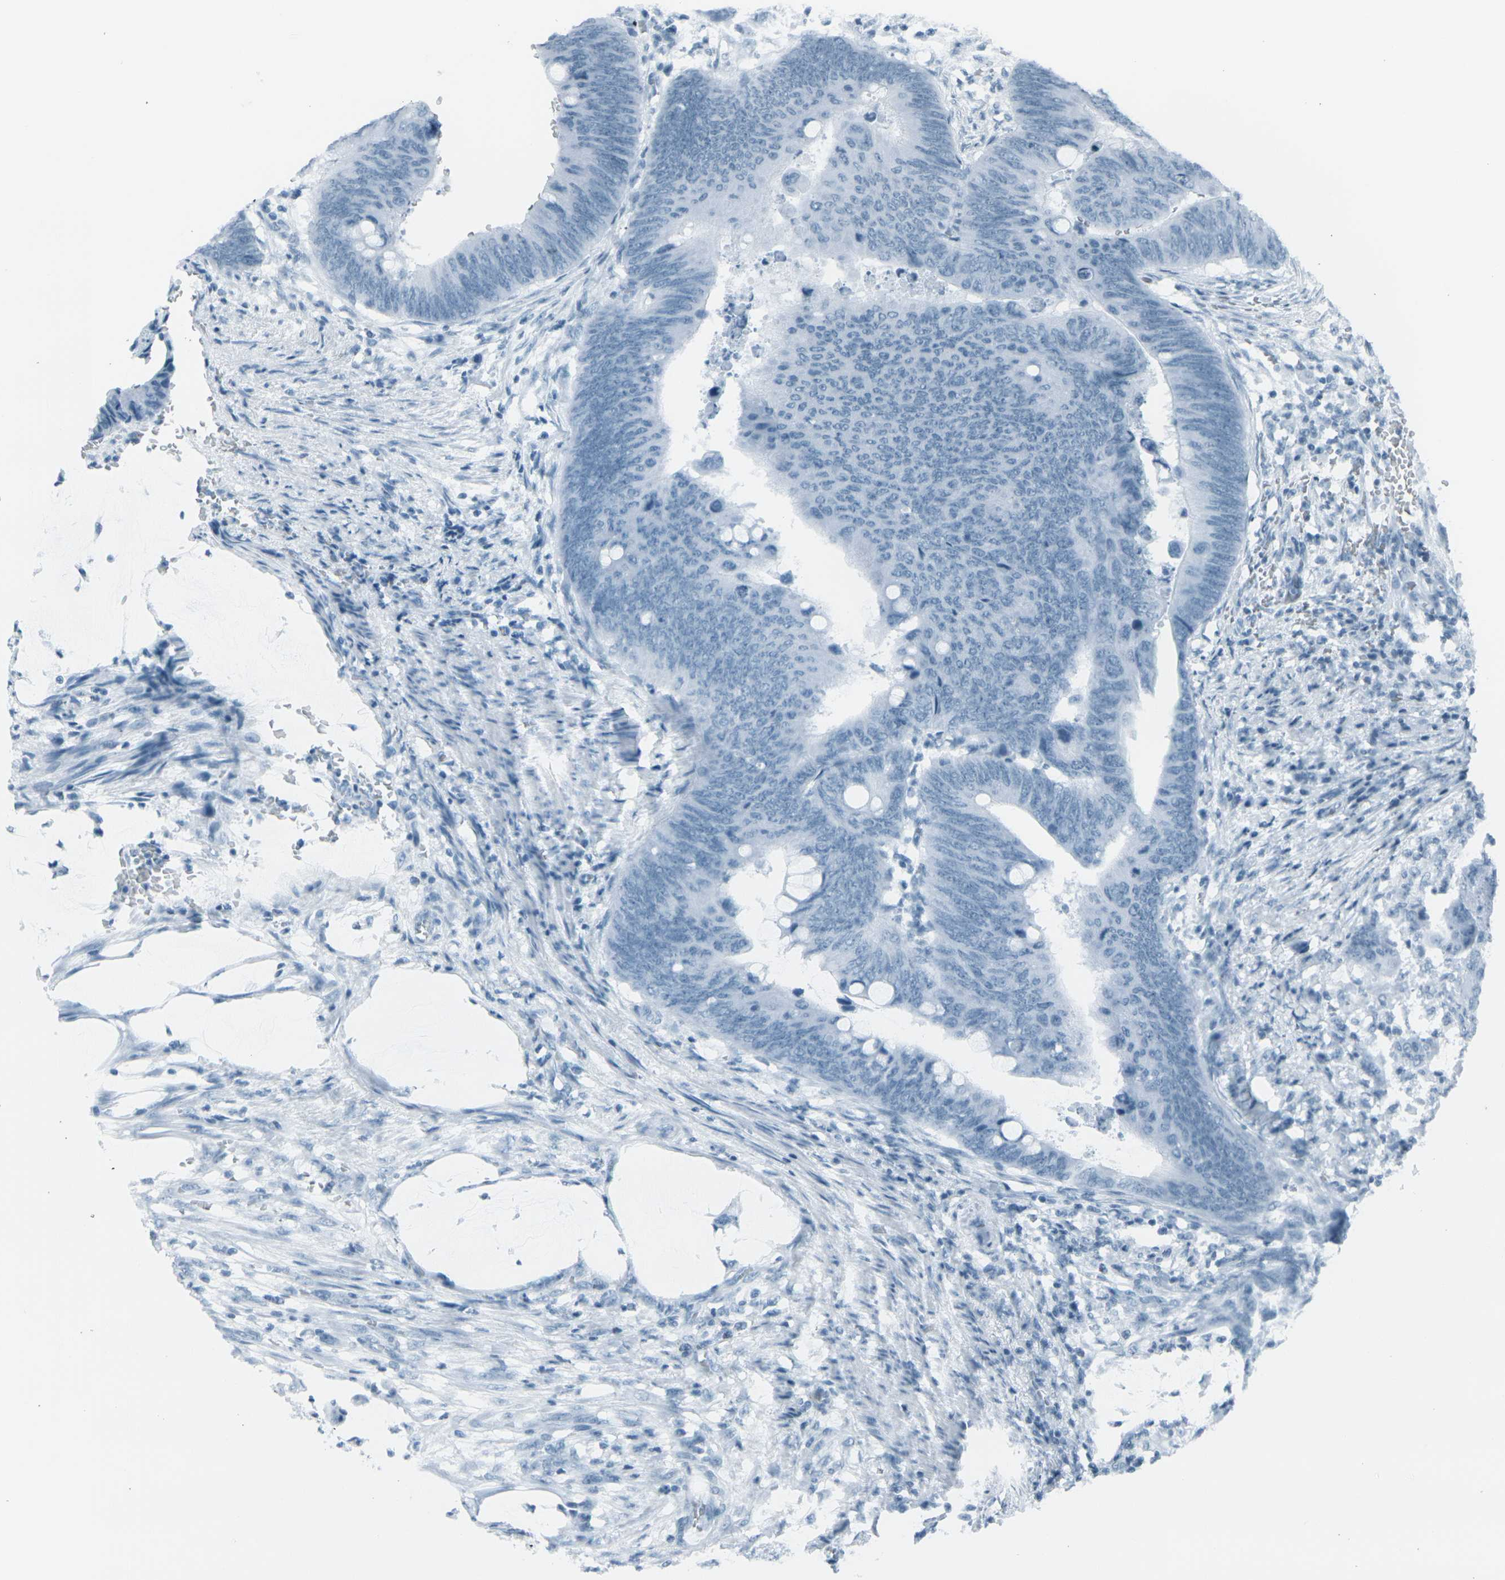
{"staining": {"intensity": "weak", "quantity": "<25%", "location": "nuclear"}, "tissue": "colorectal cancer", "cell_type": "Tumor cells", "image_type": "cancer", "snomed": [{"axis": "morphology", "description": "Normal tissue, NOS"}, {"axis": "morphology", "description": "Adenocarcinoma, NOS"}, {"axis": "topography", "description": "Rectum"}, {"axis": "topography", "description": "Peripheral nerve tissue"}], "caption": "This is an immunohistochemistry (IHC) photomicrograph of human colorectal adenocarcinoma. There is no expression in tumor cells.", "gene": "PRPF8", "patient": {"sex": "male", "age": 92}}